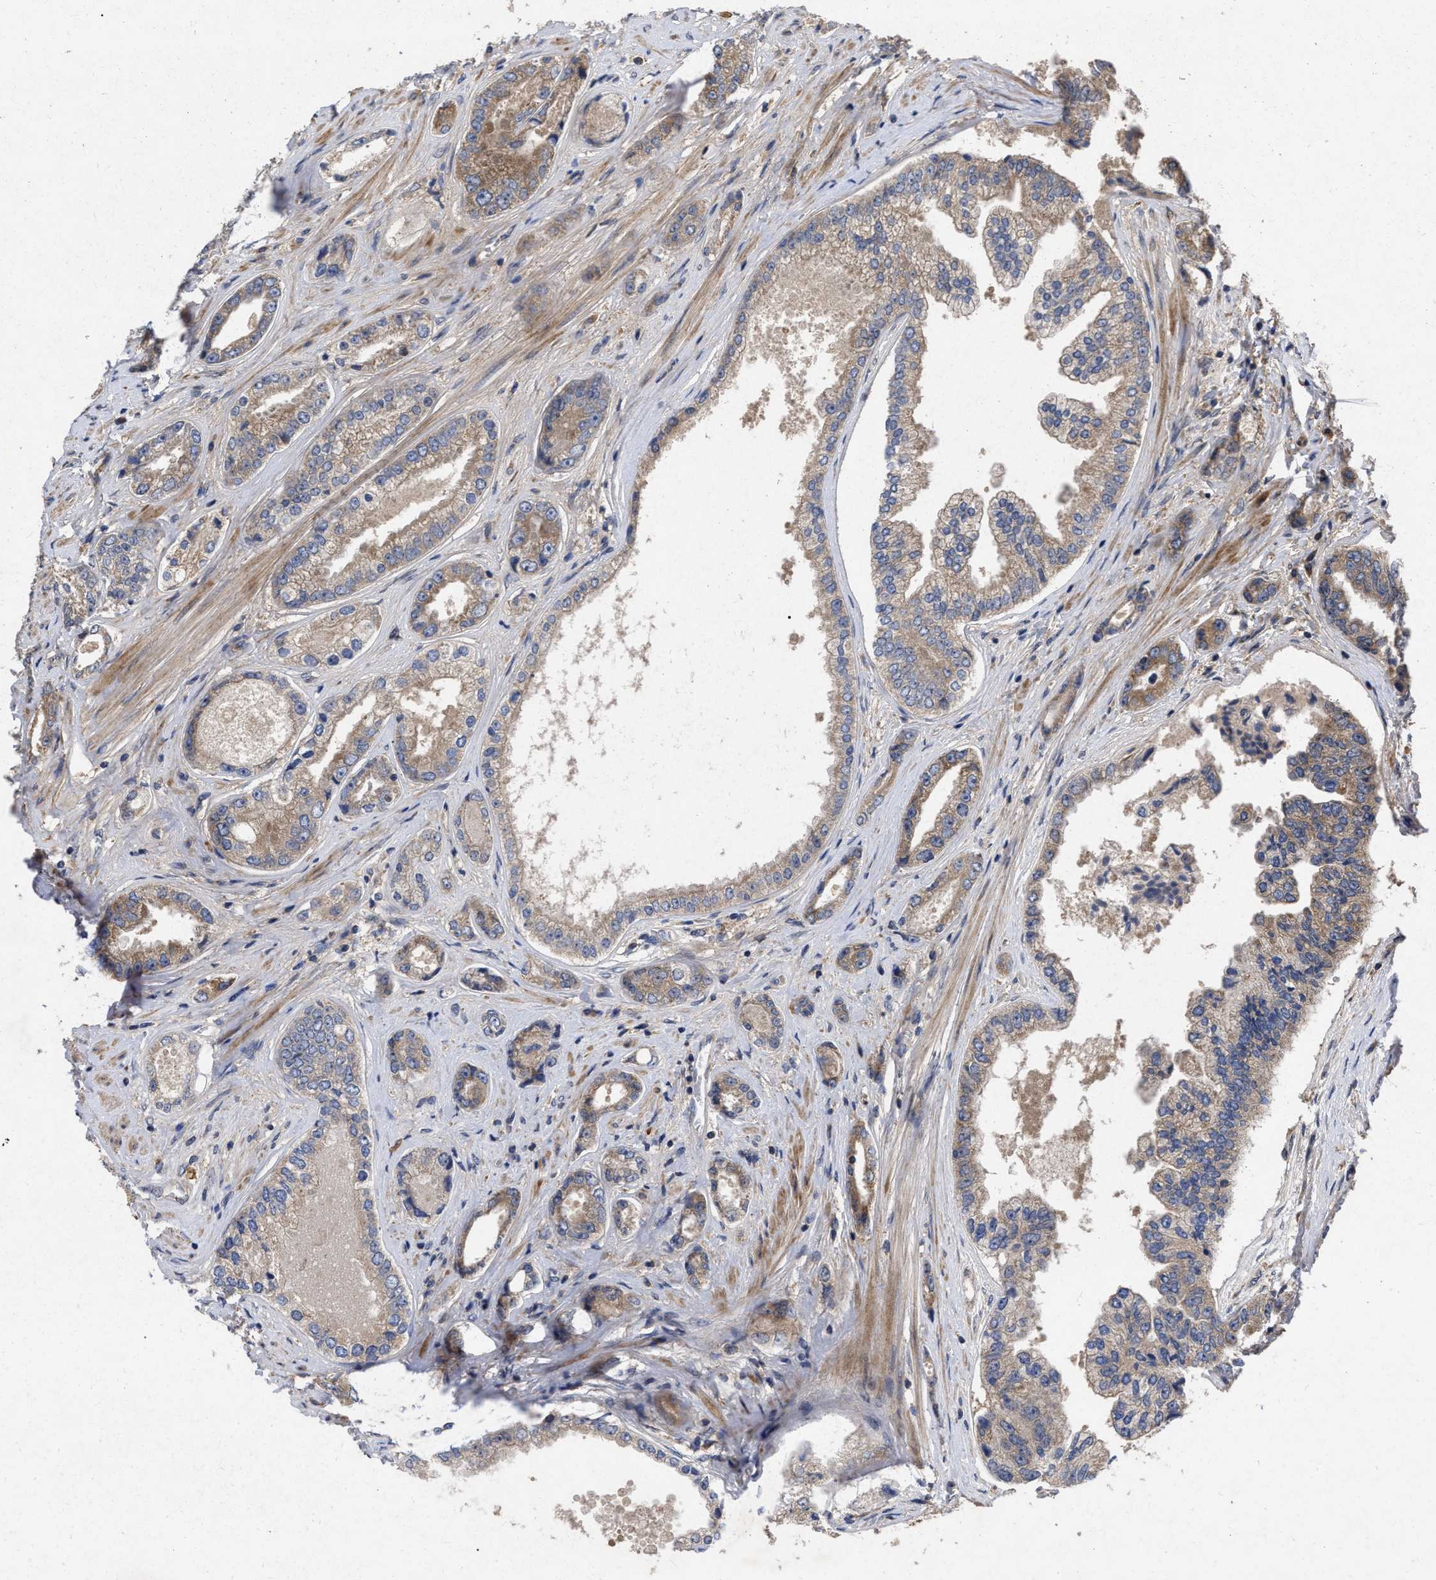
{"staining": {"intensity": "moderate", "quantity": ">75%", "location": "cytoplasmic/membranous"}, "tissue": "prostate cancer", "cell_type": "Tumor cells", "image_type": "cancer", "snomed": [{"axis": "morphology", "description": "Adenocarcinoma, High grade"}, {"axis": "topography", "description": "Prostate"}], "caption": "About >75% of tumor cells in adenocarcinoma (high-grade) (prostate) display moderate cytoplasmic/membranous protein staining as visualized by brown immunohistochemical staining.", "gene": "CDKN2C", "patient": {"sex": "male", "age": 61}}